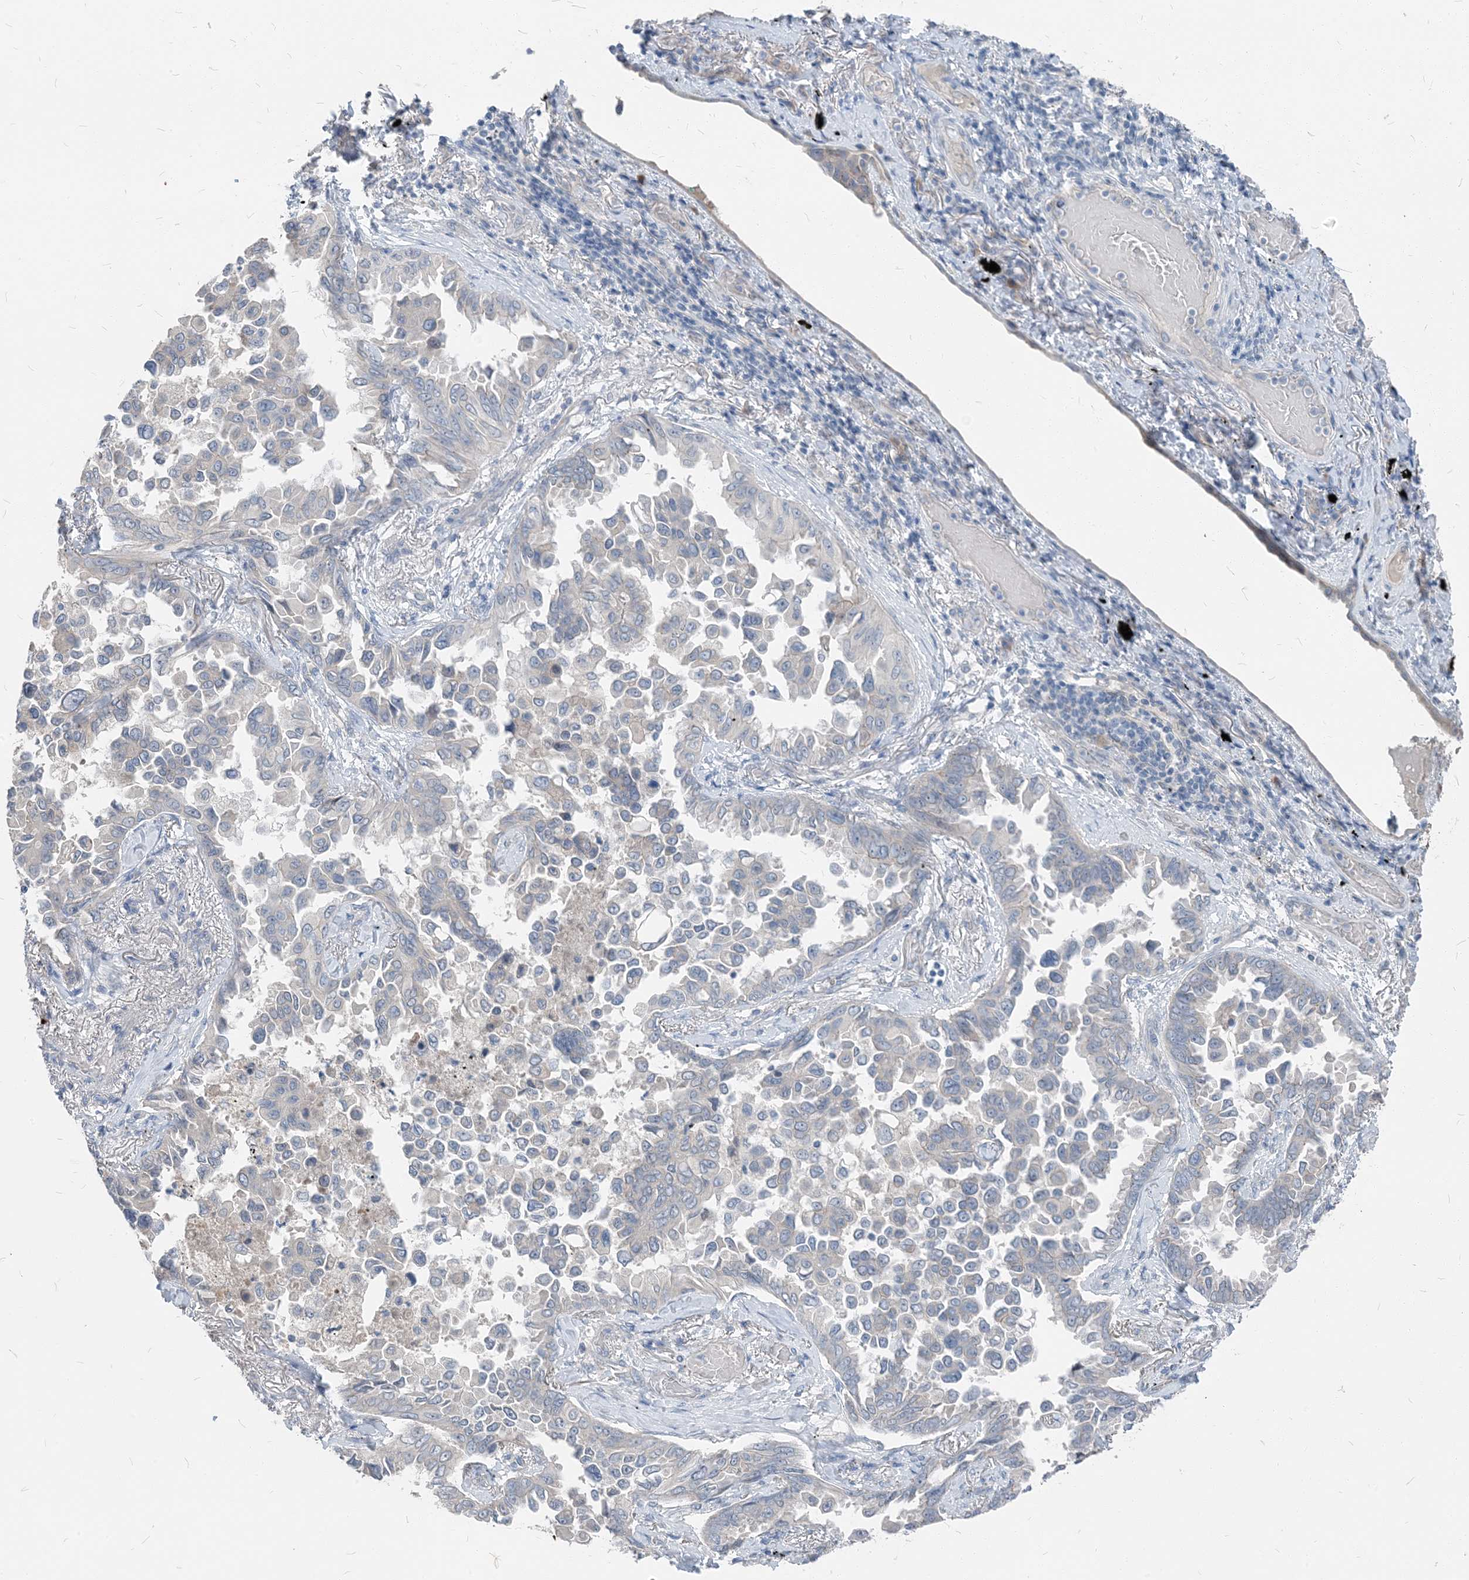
{"staining": {"intensity": "negative", "quantity": "none", "location": "none"}, "tissue": "lung cancer", "cell_type": "Tumor cells", "image_type": "cancer", "snomed": [{"axis": "morphology", "description": "Adenocarcinoma, NOS"}, {"axis": "topography", "description": "Lung"}], "caption": "Immunohistochemistry image of human adenocarcinoma (lung) stained for a protein (brown), which exhibits no positivity in tumor cells.", "gene": "NCOA7", "patient": {"sex": "female", "age": 67}}